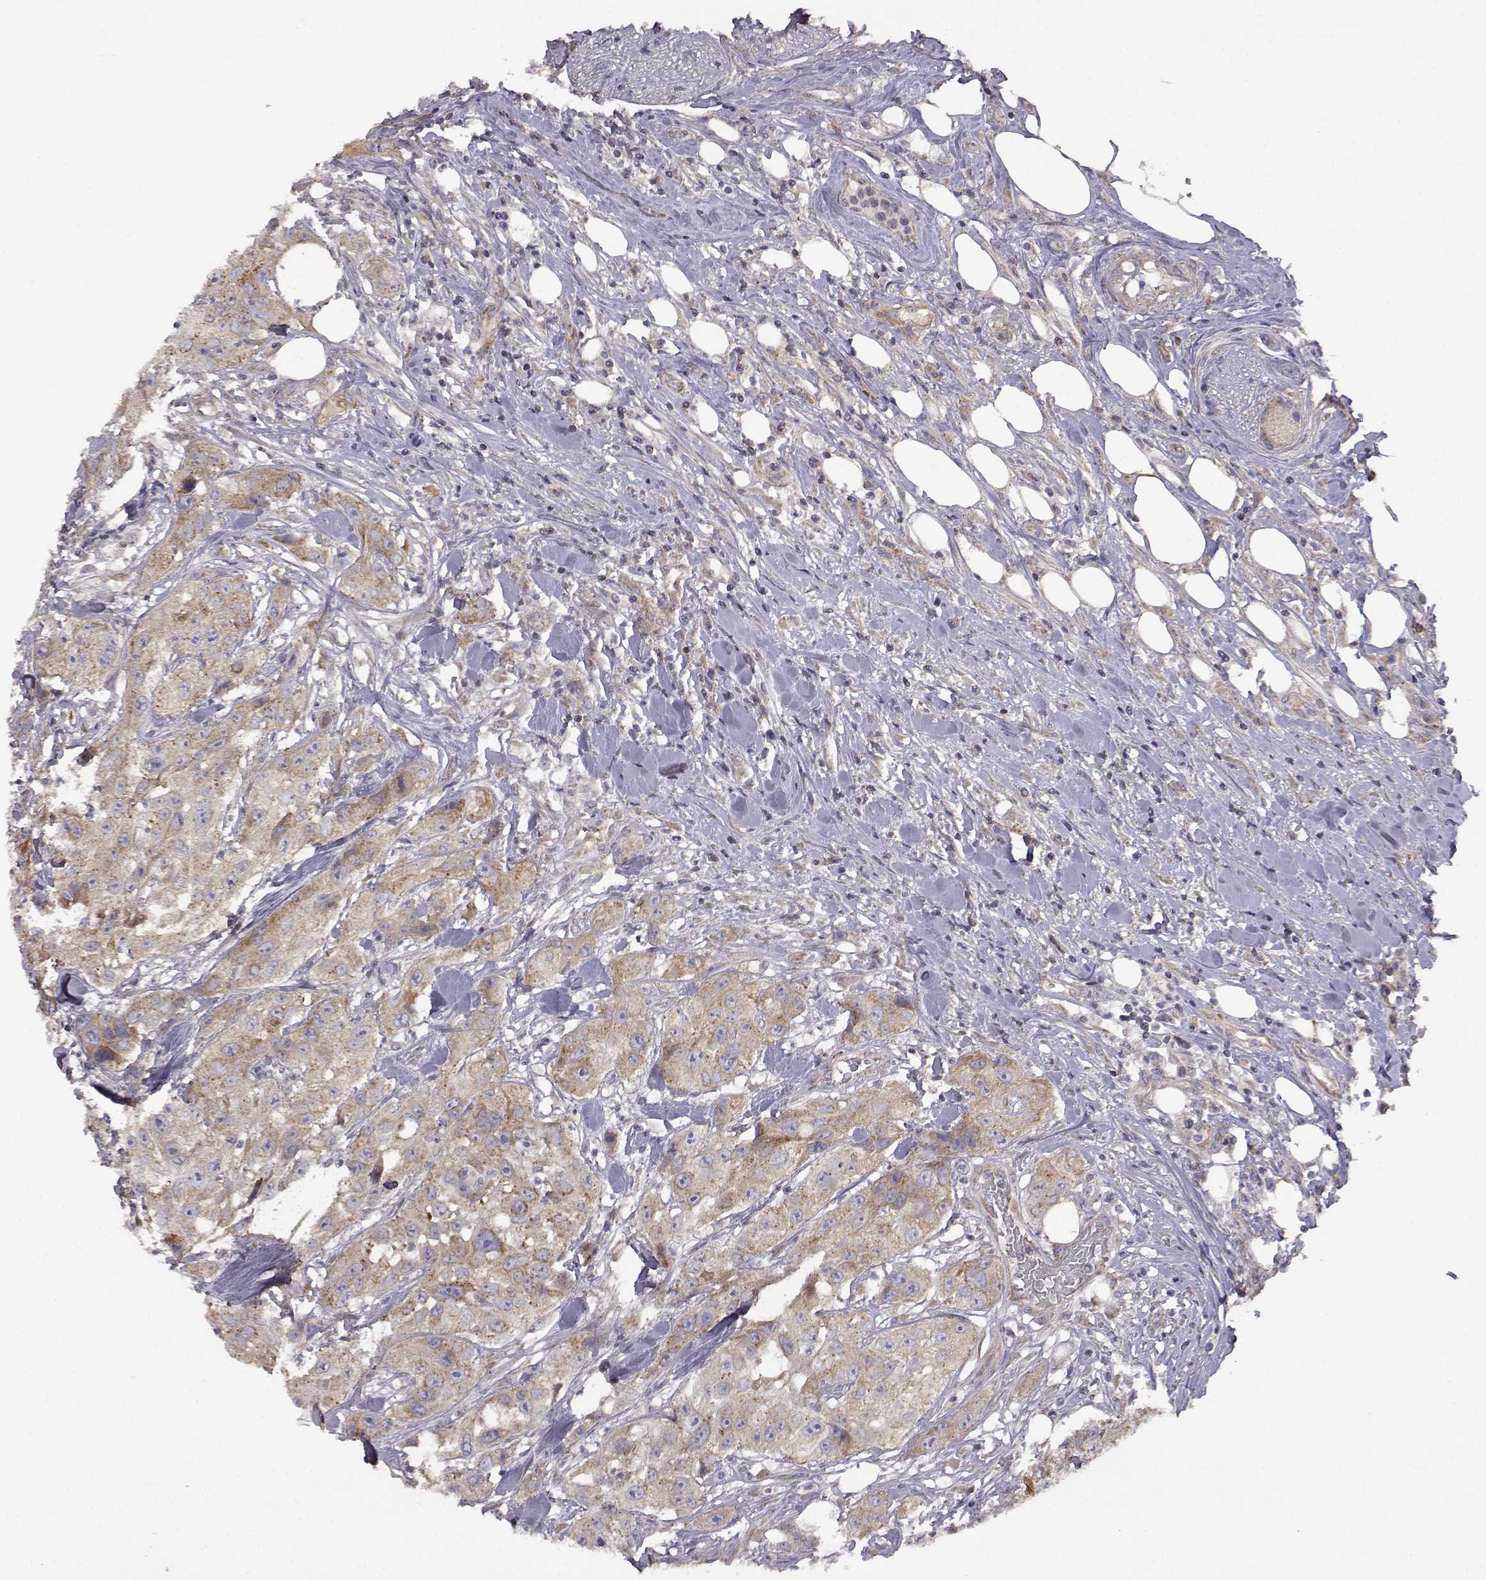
{"staining": {"intensity": "weak", "quantity": "25%-75%", "location": "cytoplasmic/membranous"}, "tissue": "urothelial cancer", "cell_type": "Tumor cells", "image_type": "cancer", "snomed": [{"axis": "morphology", "description": "Urothelial carcinoma, High grade"}, {"axis": "topography", "description": "Urinary bladder"}], "caption": "The immunohistochemical stain highlights weak cytoplasmic/membranous positivity in tumor cells of high-grade urothelial carcinoma tissue.", "gene": "DDC", "patient": {"sex": "male", "age": 79}}